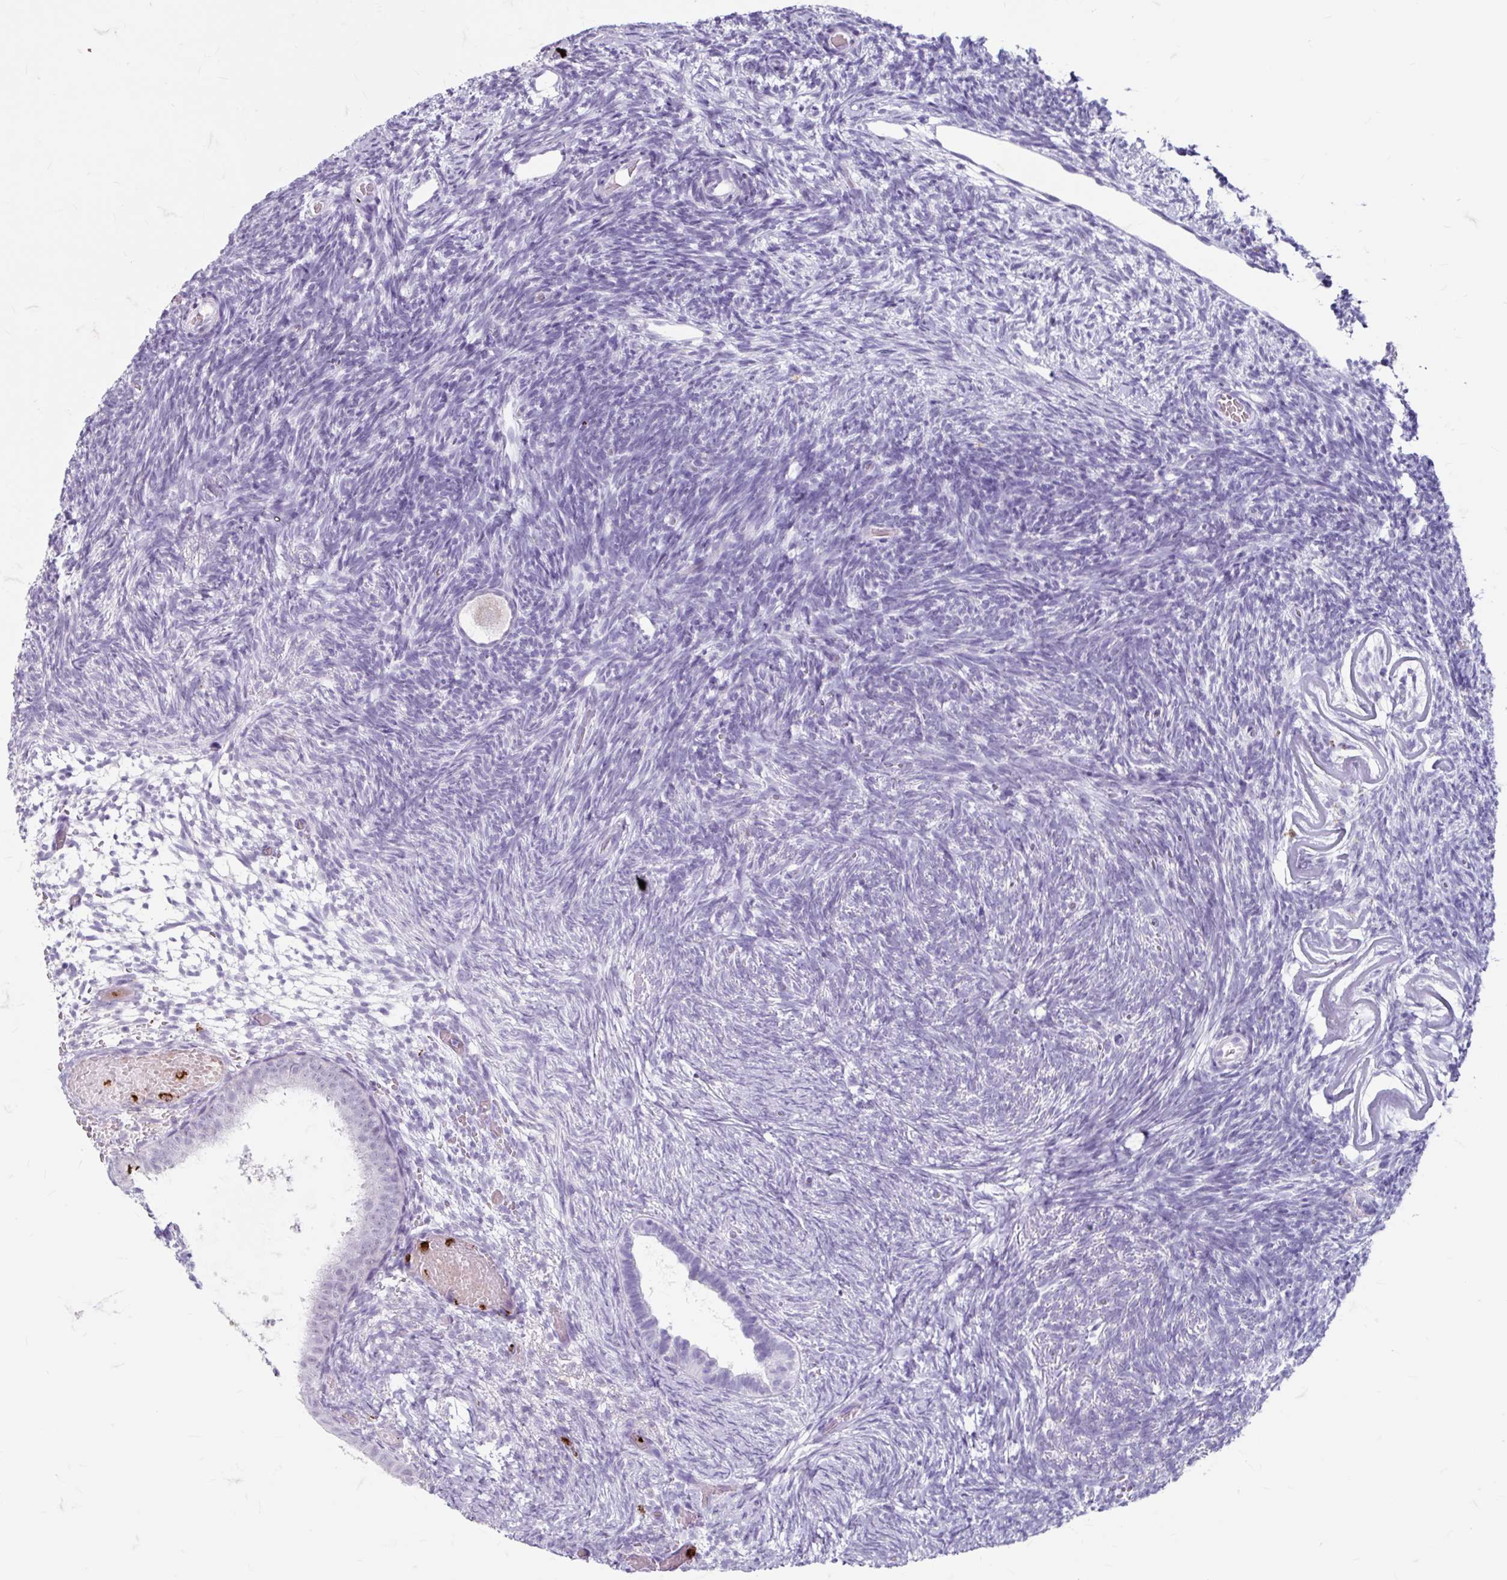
{"staining": {"intensity": "negative", "quantity": "none", "location": "none"}, "tissue": "ovary", "cell_type": "Follicle cells", "image_type": "normal", "snomed": [{"axis": "morphology", "description": "Normal tissue, NOS"}, {"axis": "topography", "description": "Ovary"}], "caption": "Immunohistochemistry (IHC) of benign ovary demonstrates no staining in follicle cells.", "gene": "ANKRD1", "patient": {"sex": "female", "age": 39}}